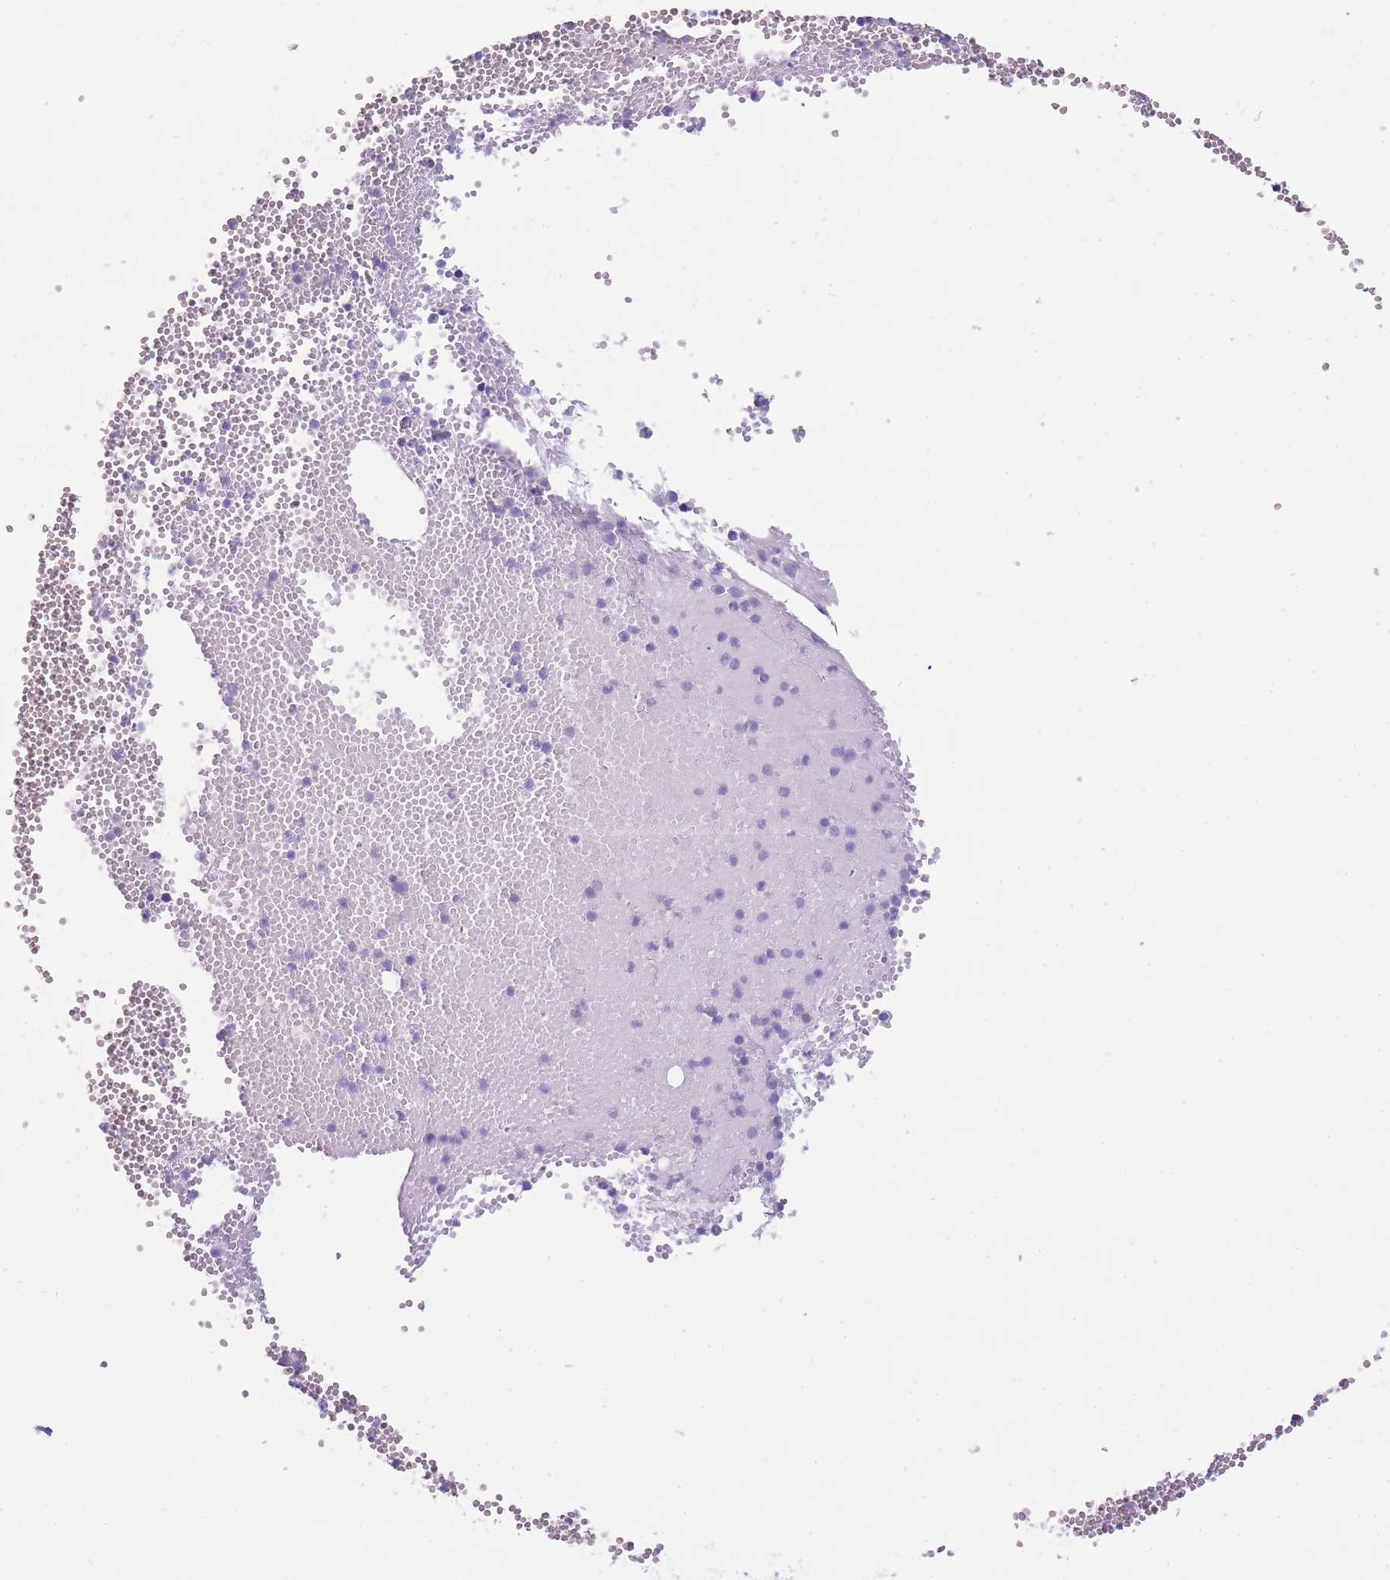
{"staining": {"intensity": "negative", "quantity": "none", "location": "none"}, "tissue": "bone marrow", "cell_type": "Hematopoietic cells", "image_type": "normal", "snomed": [{"axis": "morphology", "description": "Normal tissue, NOS"}, {"axis": "topography", "description": "Bone marrow"}], "caption": "The histopathology image shows no significant positivity in hematopoietic cells of bone marrow.", "gene": "UTP14A", "patient": {"sex": "female", "age": 77}}